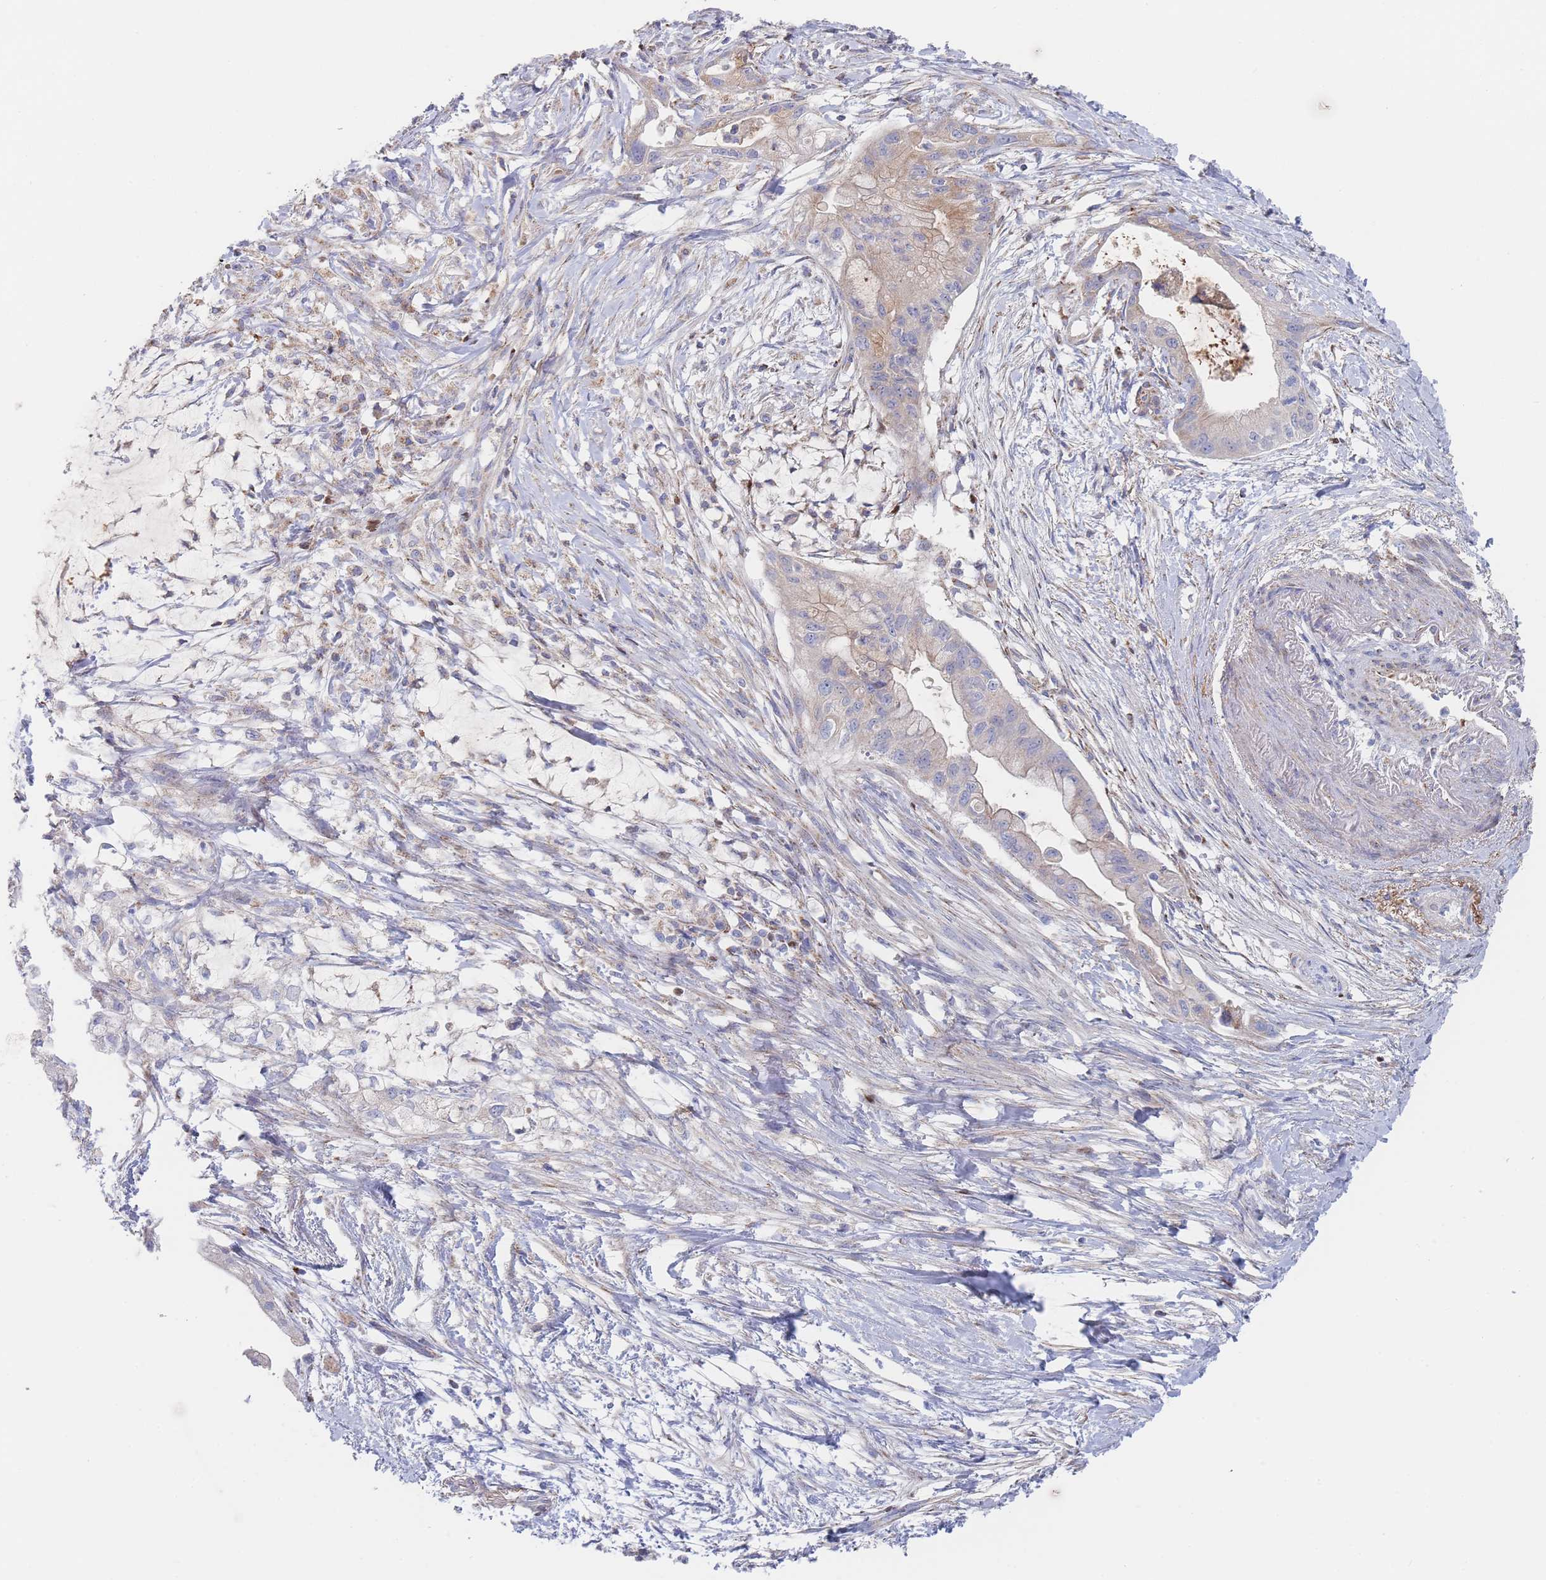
{"staining": {"intensity": "weak", "quantity": "25%-75%", "location": "cytoplasmic/membranous"}, "tissue": "pancreatic cancer", "cell_type": "Tumor cells", "image_type": "cancer", "snomed": [{"axis": "morphology", "description": "Adenocarcinoma, NOS"}, {"axis": "topography", "description": "Pancreas"}], "caption": "This micrograph demonstrates immunohistochemistry staining of pancreatic cancer, with low weak cytoplasmic/membranous expression in approximately 25%-75% of tumor cells.", "gene": "IKZF4", "patient": {"sex": "male", "age": 48}}